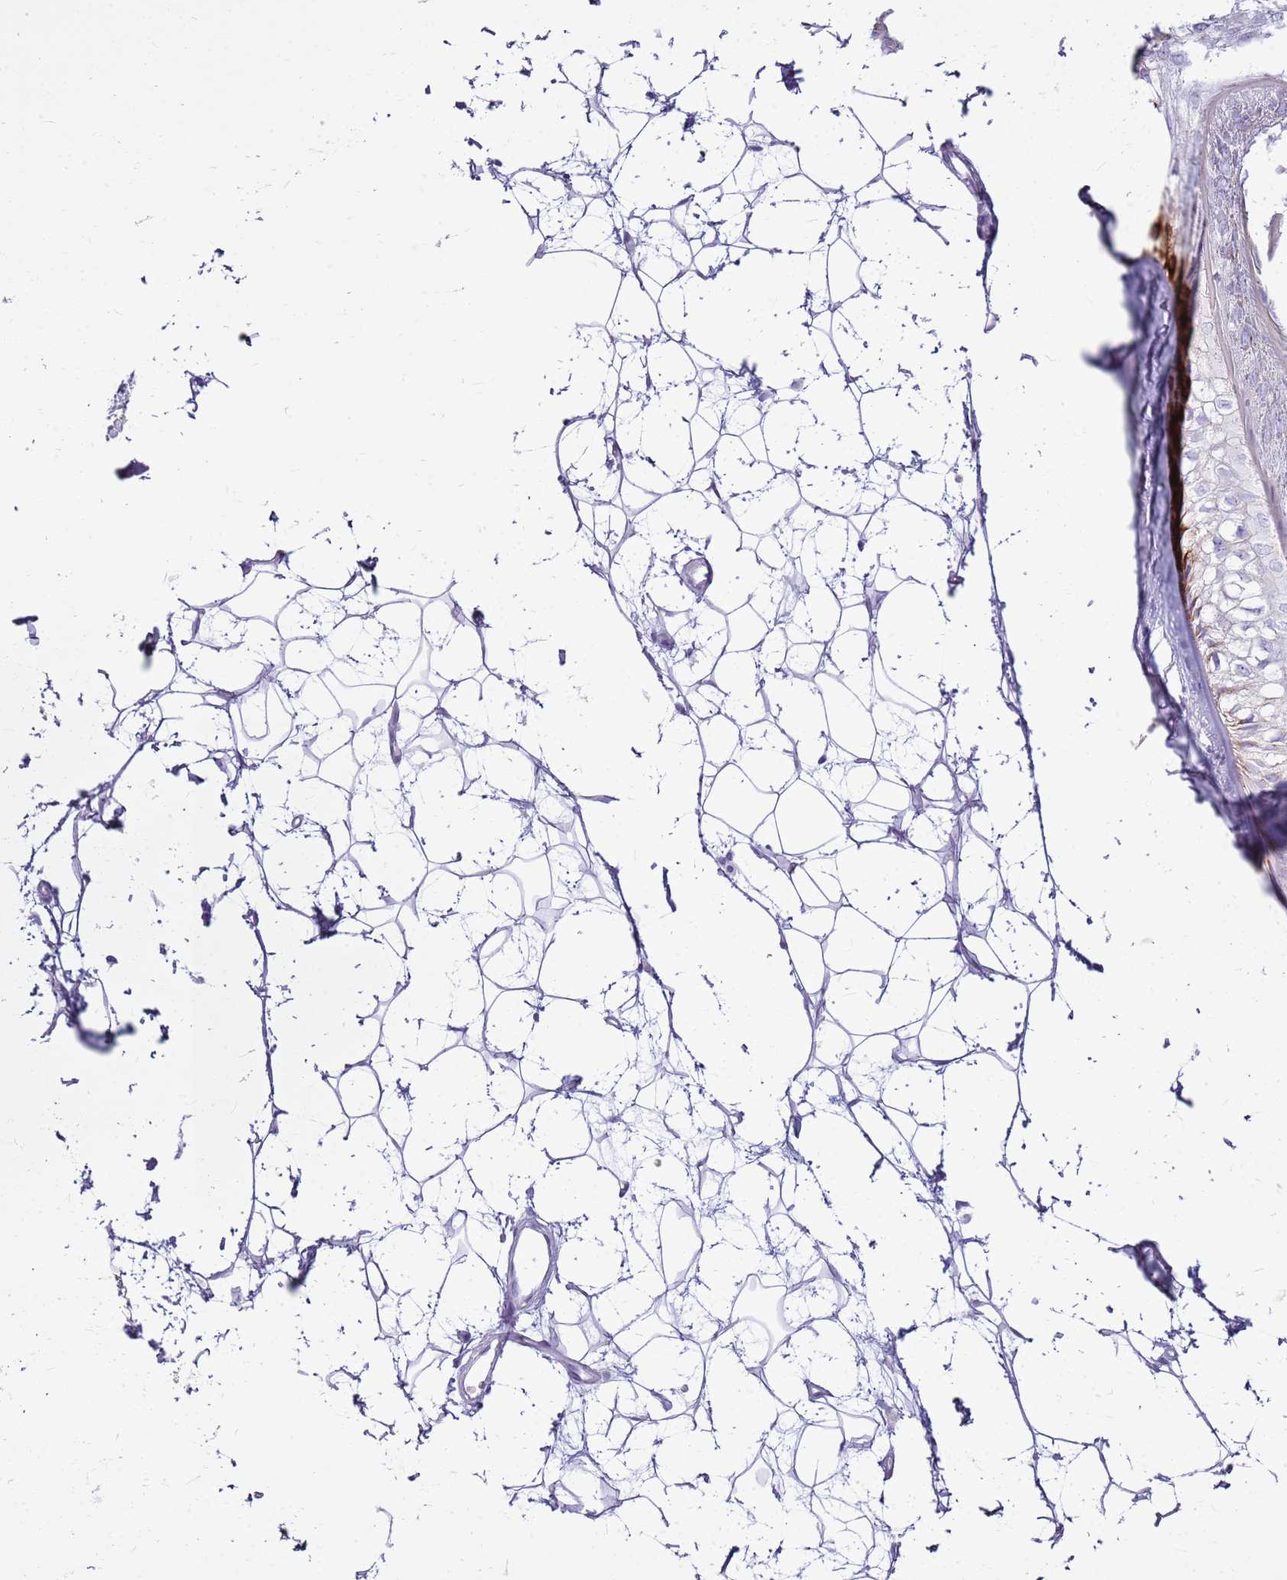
{"staining": {"intensity": "negative", "quantity": "none", "location": "none"}, "tissue": "skin", "cell_type": "Fibroblasts", "image_type": "normal", "snomed": [{"axis": "morphology", "description": "Normal tissue, NOS"}, {"axis": "topography", "description": "Skin"}], "caption": "IHC of unremarkable human skin exhibits no expression in fibroblasts.", "gene": "CNPPD1", "patient": {"sex": "female", "age": 58}}